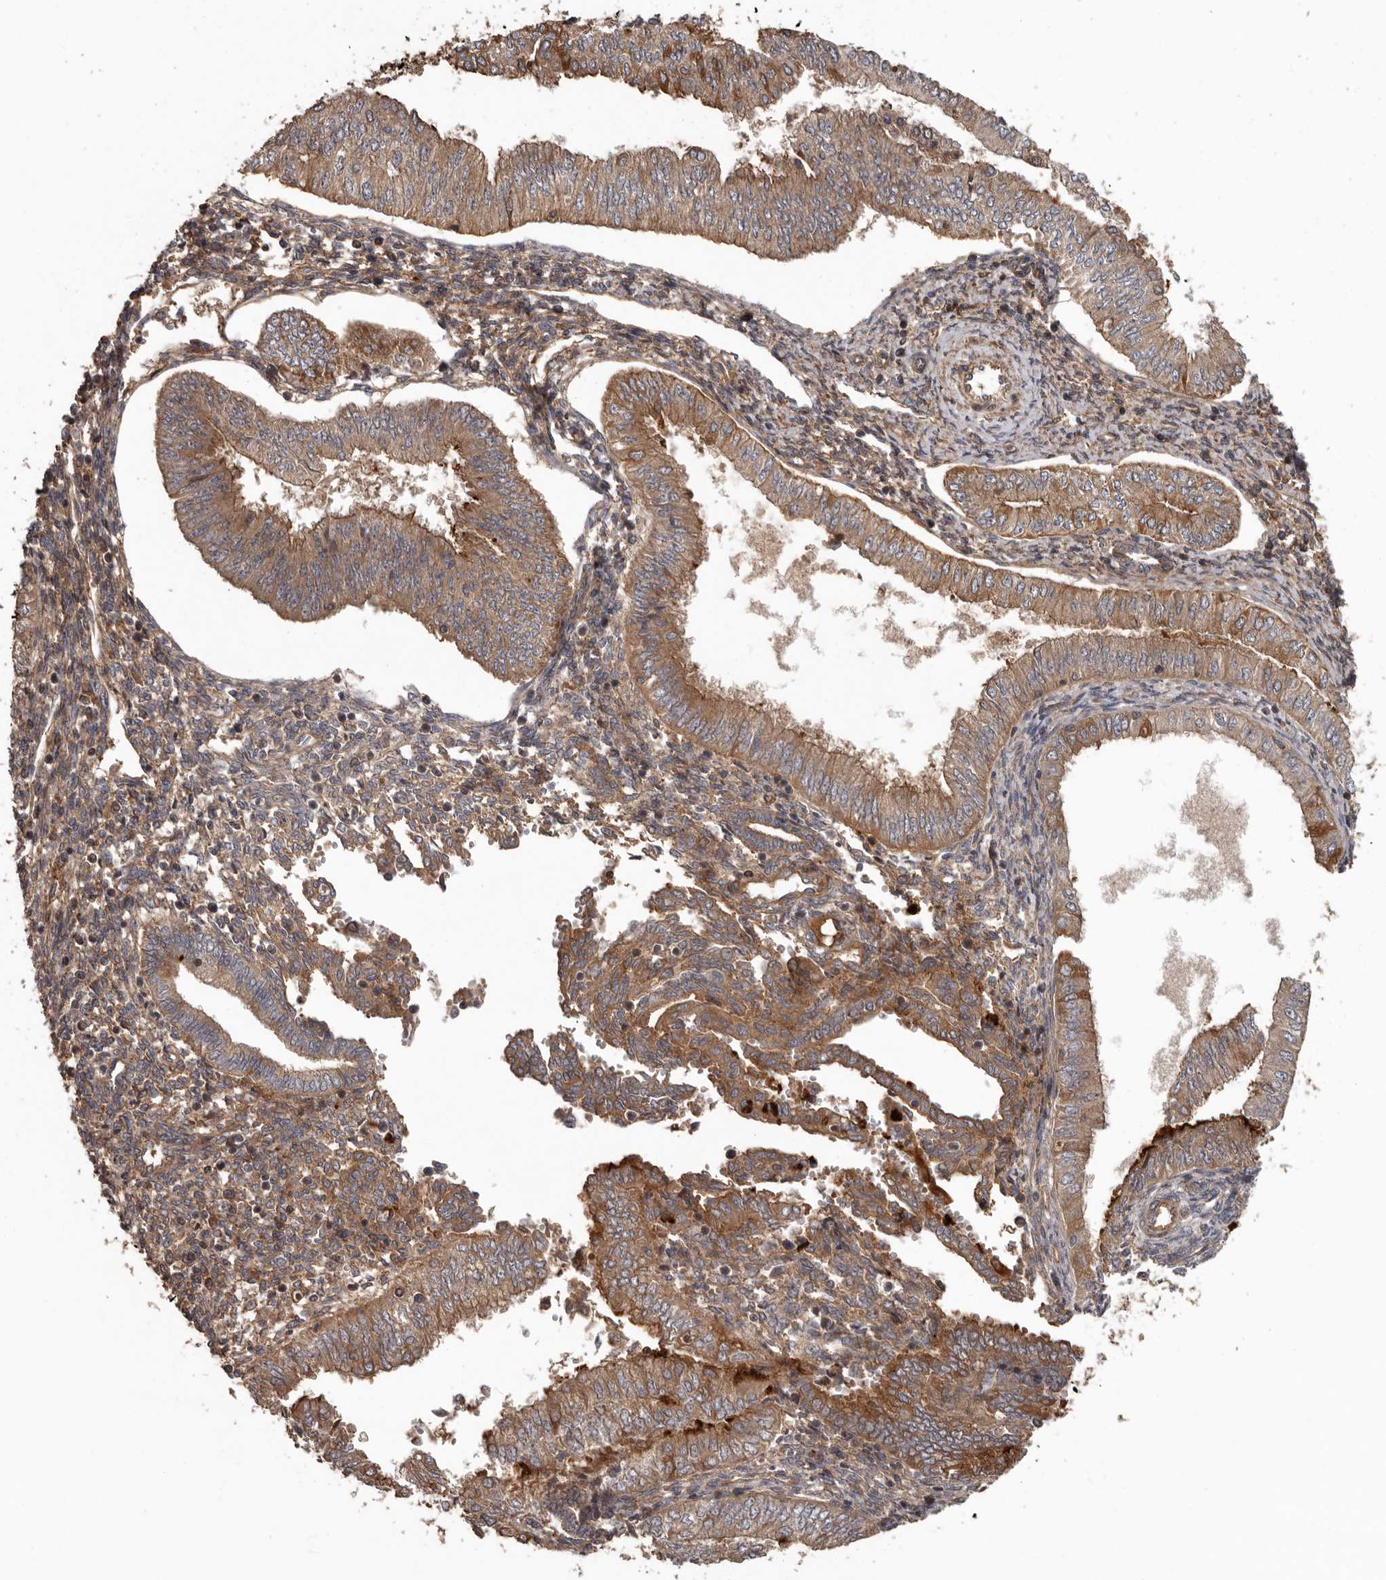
{"staining": {"intensity": "moderate", "quantity": ">75%", "location": "cytoplasmic/membranous"}, "tissue": "endometrial cancer", "cell_type": "Tumor cells", "image_type": "cancer", "snomed": [{"axis": "morphology", "description": "Normal tissue, NOS"}, {"axis": "morphology", "description": "Adenocarcinoma, NOS"}, {"axis": "topography", "description": "Endometrium"}], "caption": "IHC histopathology image of neoplastic tissue: endometrial cancer stained using immunohistochemistry (IHC) reveals medium levels of moderate protein expression localized specifically in the cytoplasmic/membranous of tumor cells, appearing as a cytoplasmic/membranous brown color.", "gene": "ARHGEF5", "patient": {"sex": "female", "age": 53}}